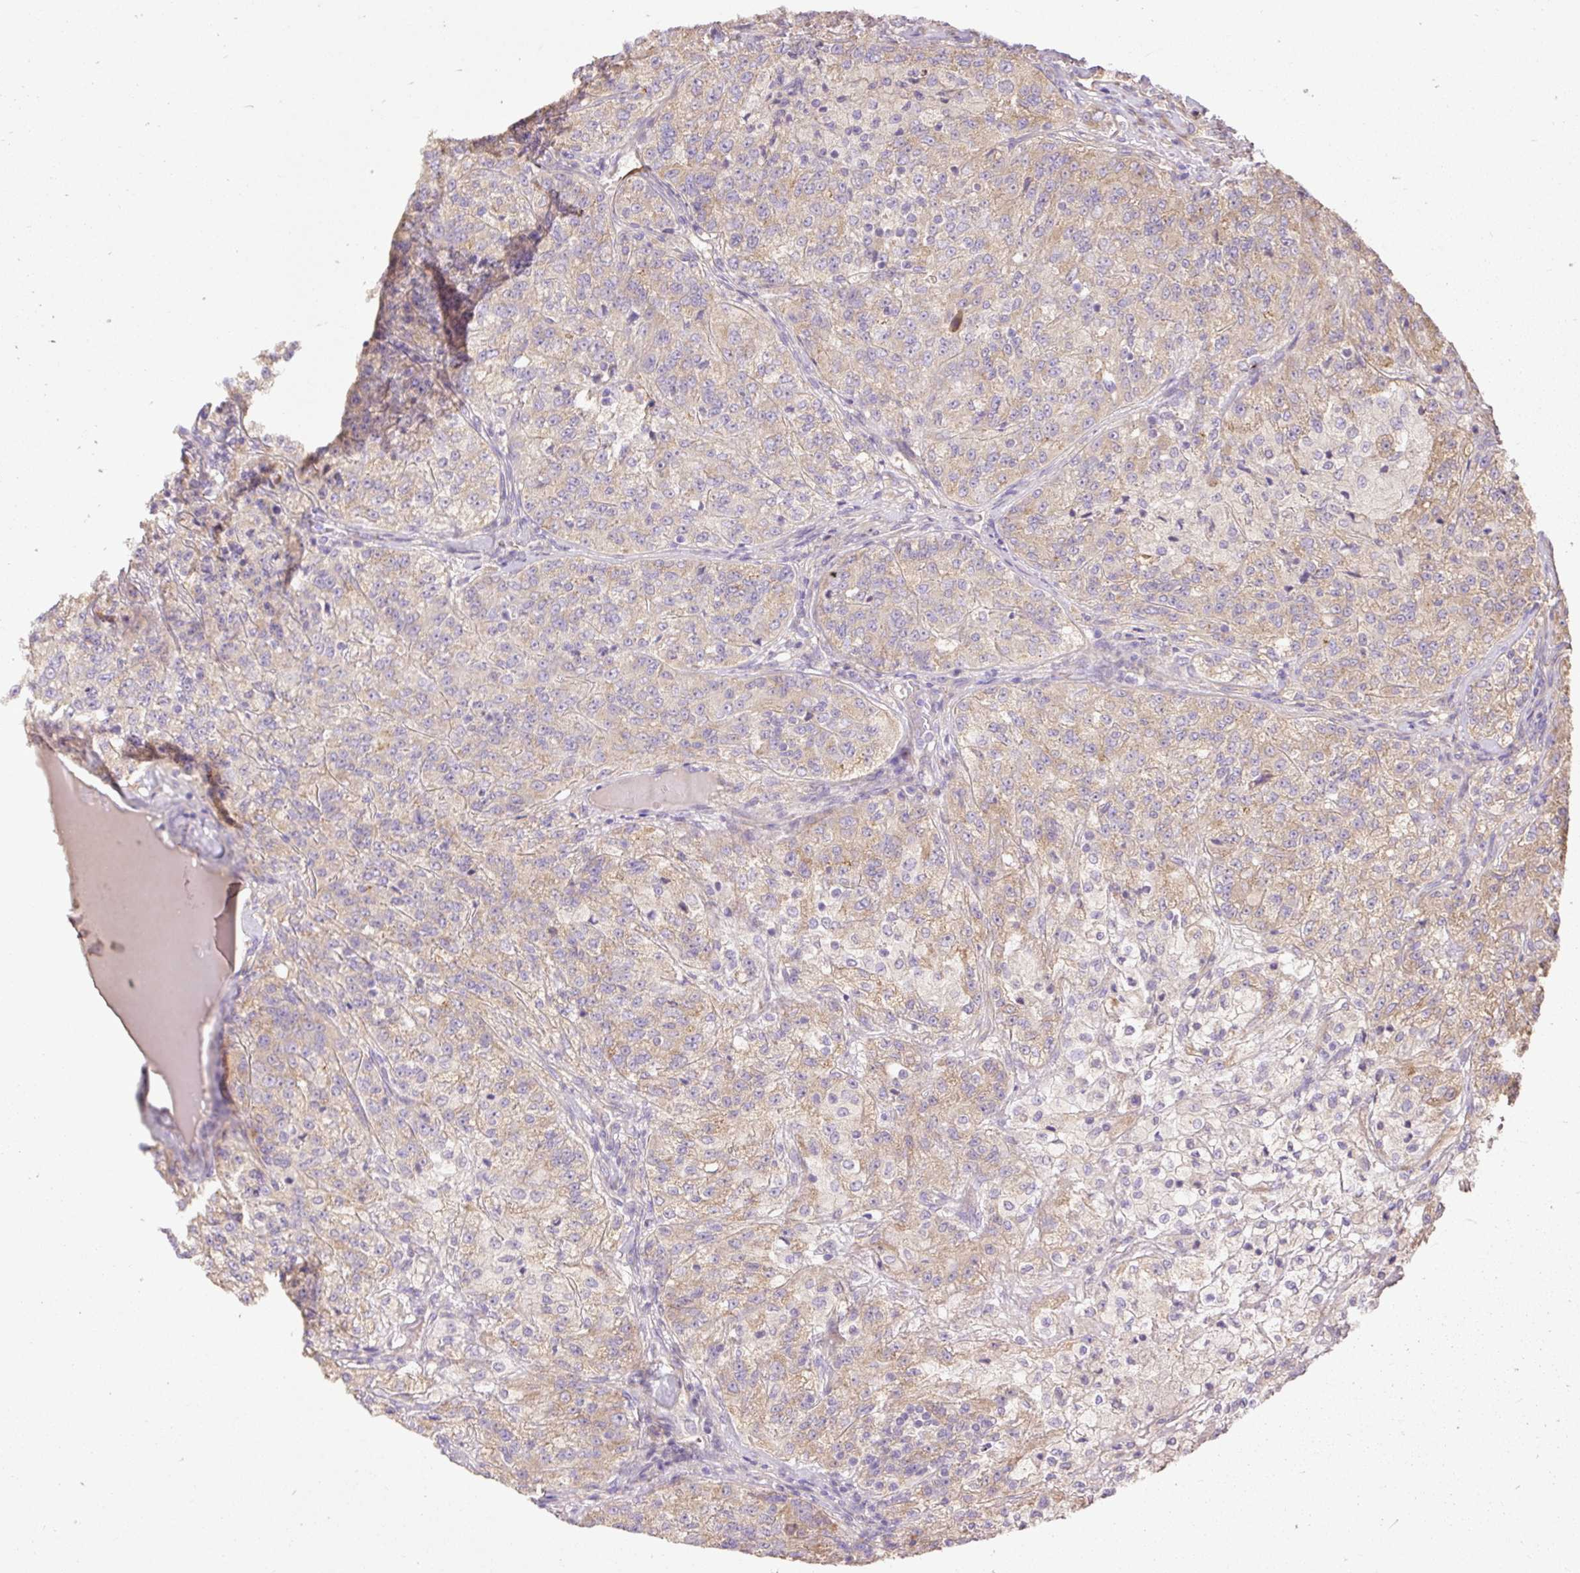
{"staining": {"intensity": "moderate", "quantity": "25%-75%", "location": "cytoplasmic/membranous"}, "tissue": "renal cancer", "cell_type": "Tumor cells", "image_type": "cancer", "snomed": [{"axis": "morphology", "description": "Adenocarcinoma, NOS"}, {"axis": "topography", "description": "Kidney"}], "caption": "Approximately 25%-75% of tumor cells in human renal cancer show moderate cytoplasmic/membranous protein positivity as visualized by brown immunohistochemical staining.", "gene": "DESI1", "patient": {"sex": "female", "age": 63}}